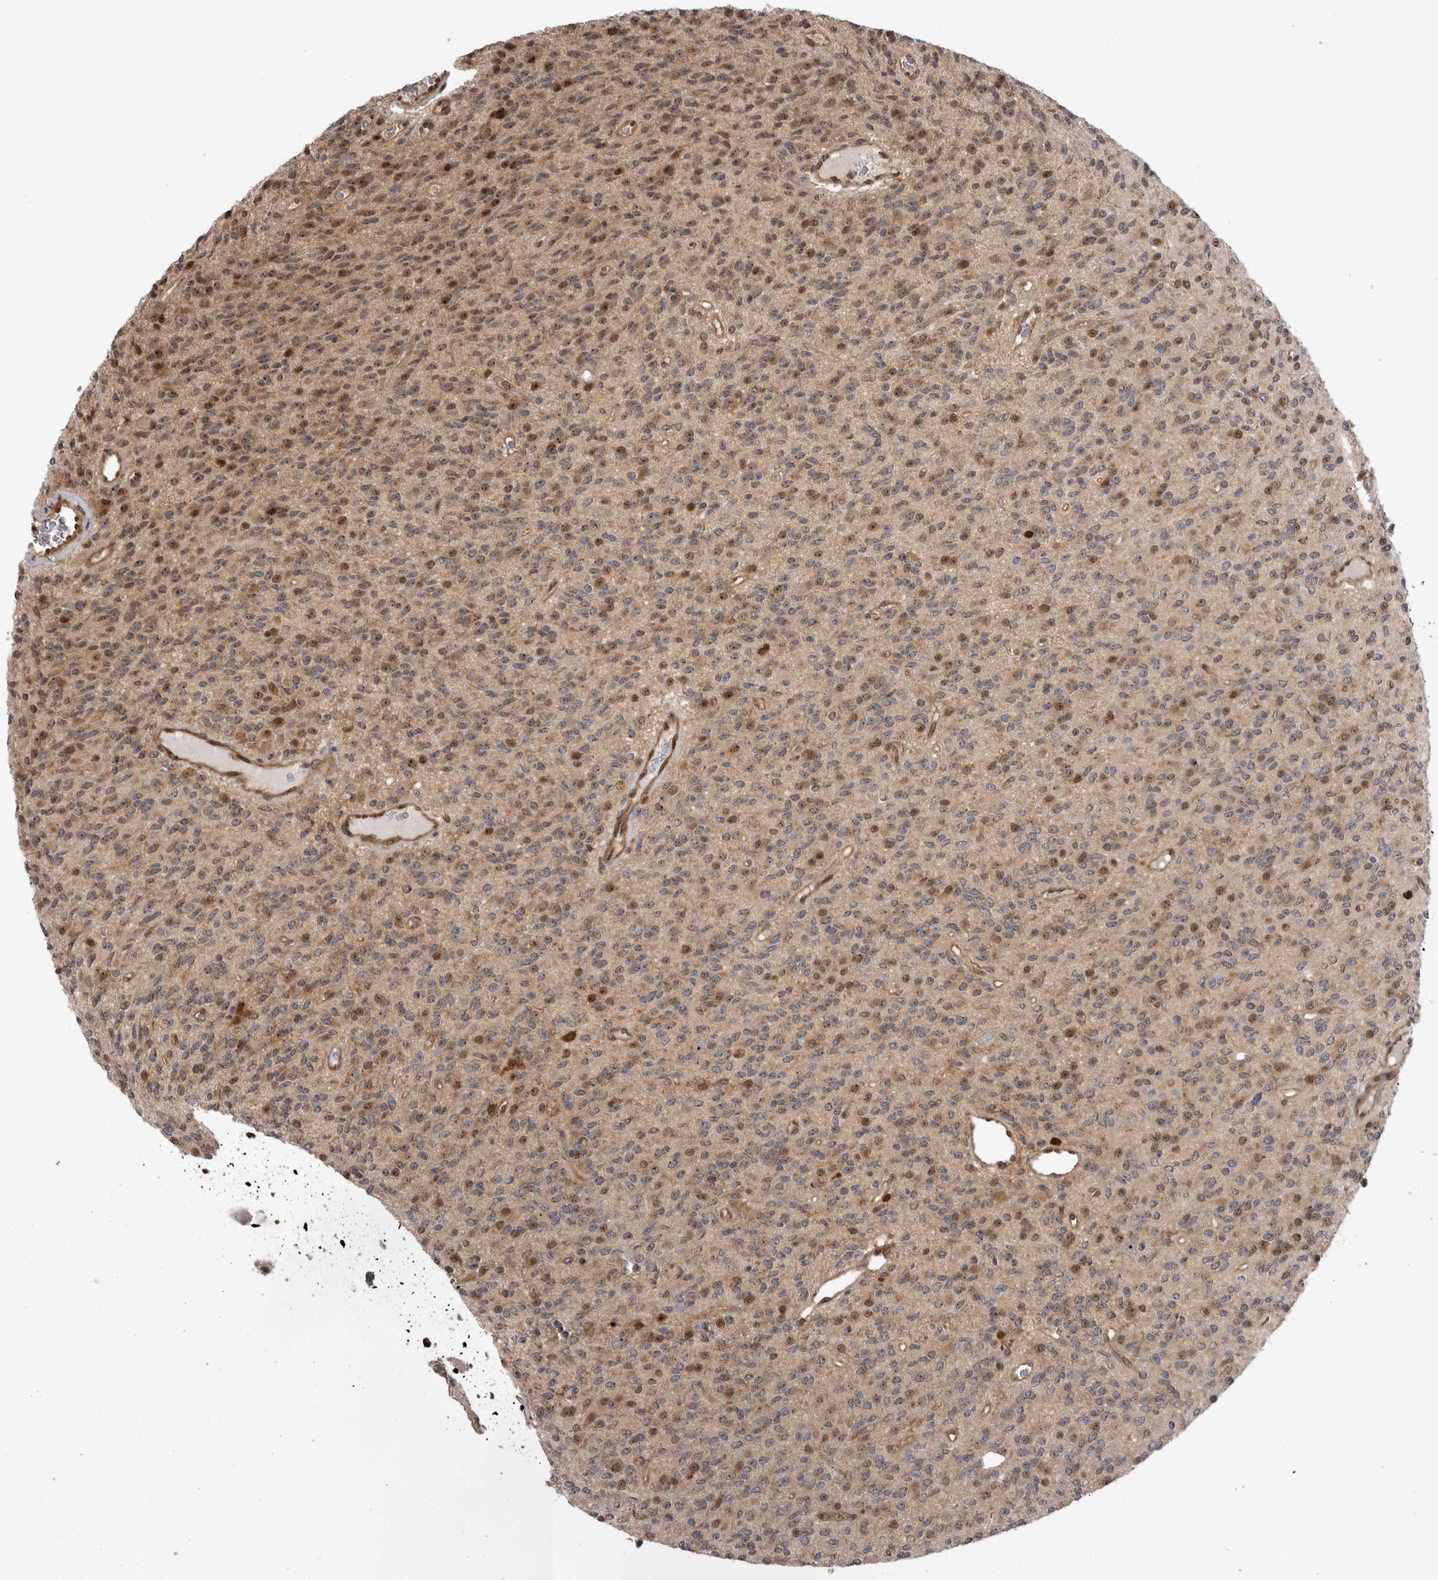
{"staining": {"intensity": "moderate", "quantity": "25%-75%", "location": "nuclear"}, "tissue": "glioma", "cell_type": "Tumor cells", "image_type": "cancer", "snomed": [{"axis": "morphology", "description": "Glioma, malignant, High grade"}, {"axis": "topography", "description": "Brain"}], "caption": "Immunohistochemical staining of human malignant glioma (high-grade) displays moderate nuclear protein expression in about 25%-75% of tumor cells. (Stains: DAB in brown, nuclei in blue, Microscopy: brightfield microscopy at high magnification).", "gene": "TDRD7", "patient": {"sex": "male", "age": 34}}